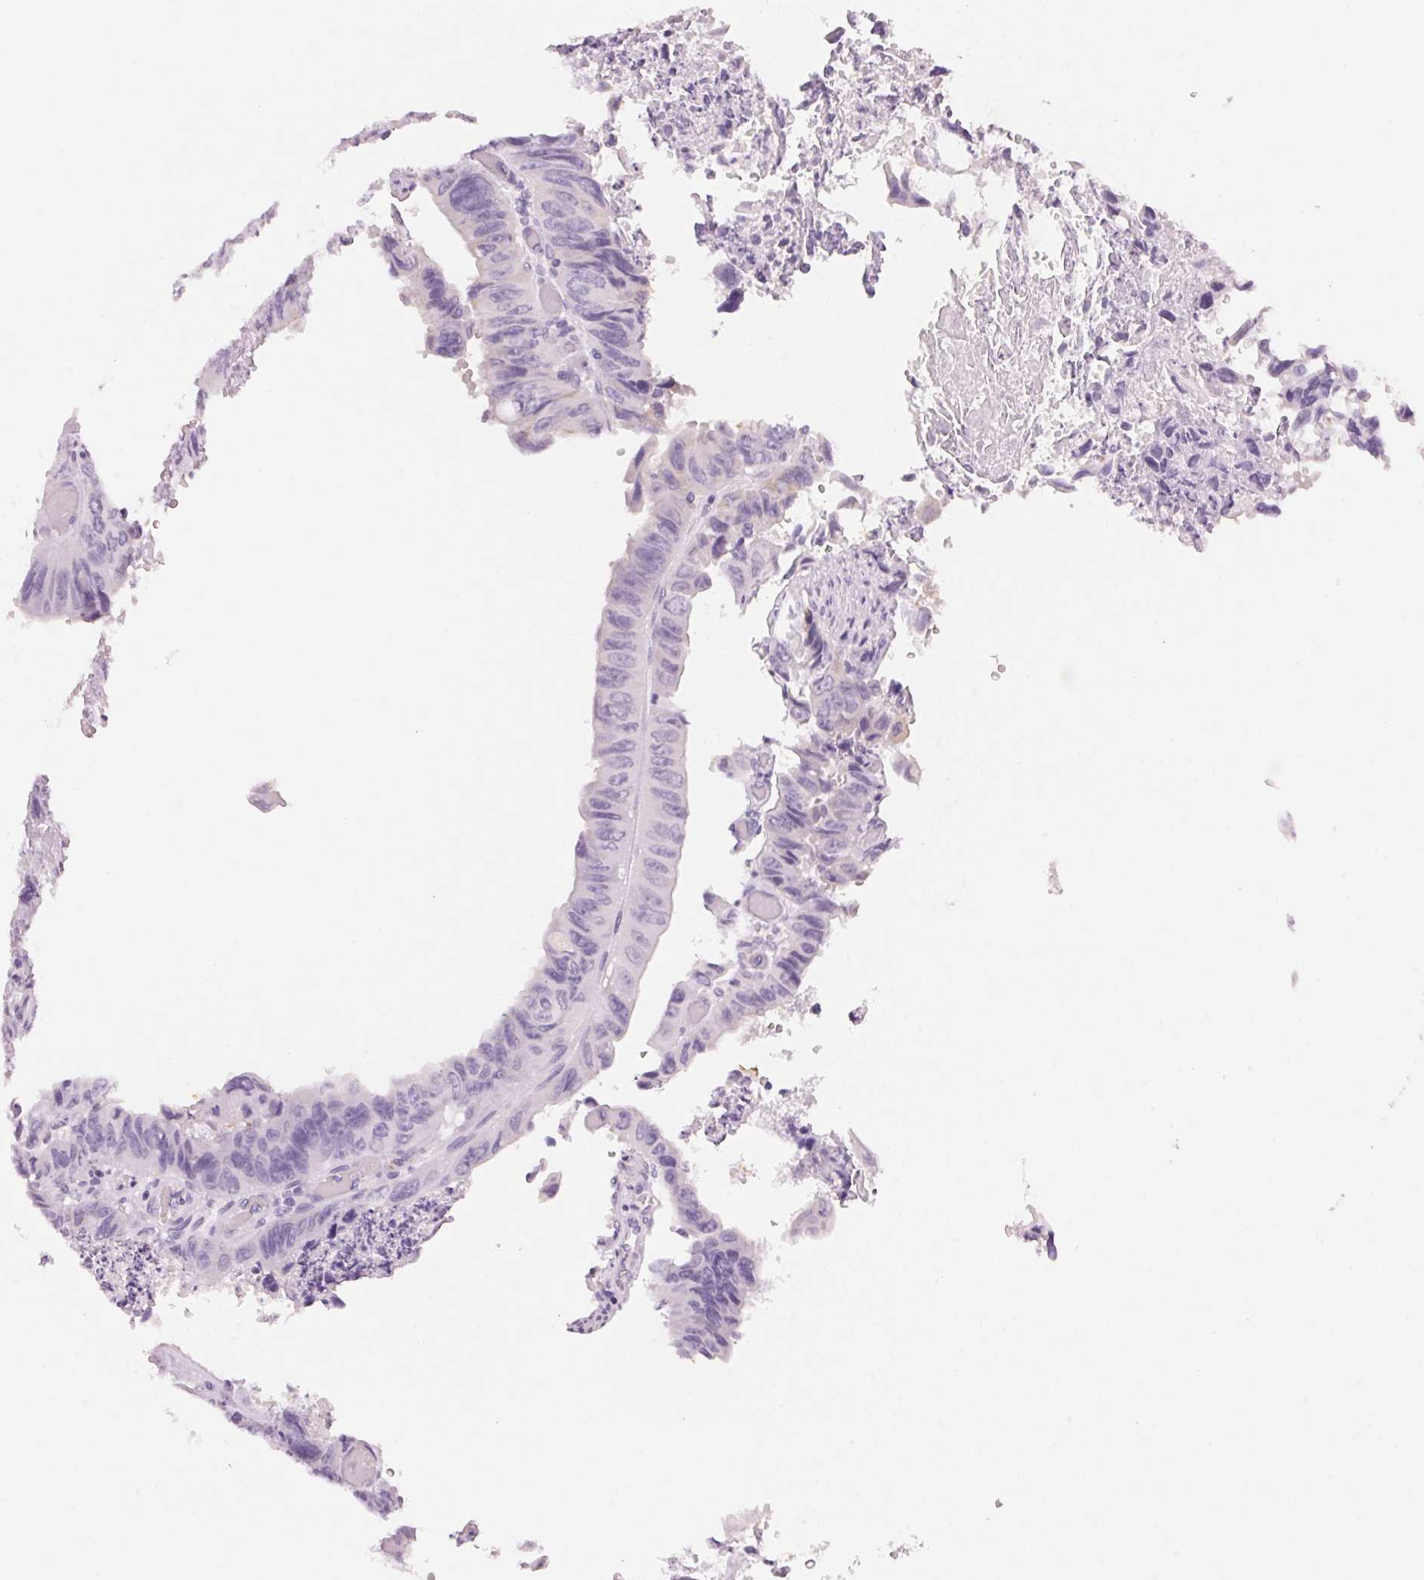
{"staining": {"intensity": "negative", "quantity": "none", "location": "none"}, "tissue": "colorectal cancer", "cell_type": "Tumor cells", "image_type": "cancer", "snomed": [{"axis": "morphology", "description": "Adenocarcinoma, NOS"}, {"axis": "topography", "description": "Colon"}], "caption": "Colorectal cancer was stained to show a protein in brown. There is no significant expression in tumor cells.", "gene": "HOXB13", "patient": {"sex": "female", "age": 84}}